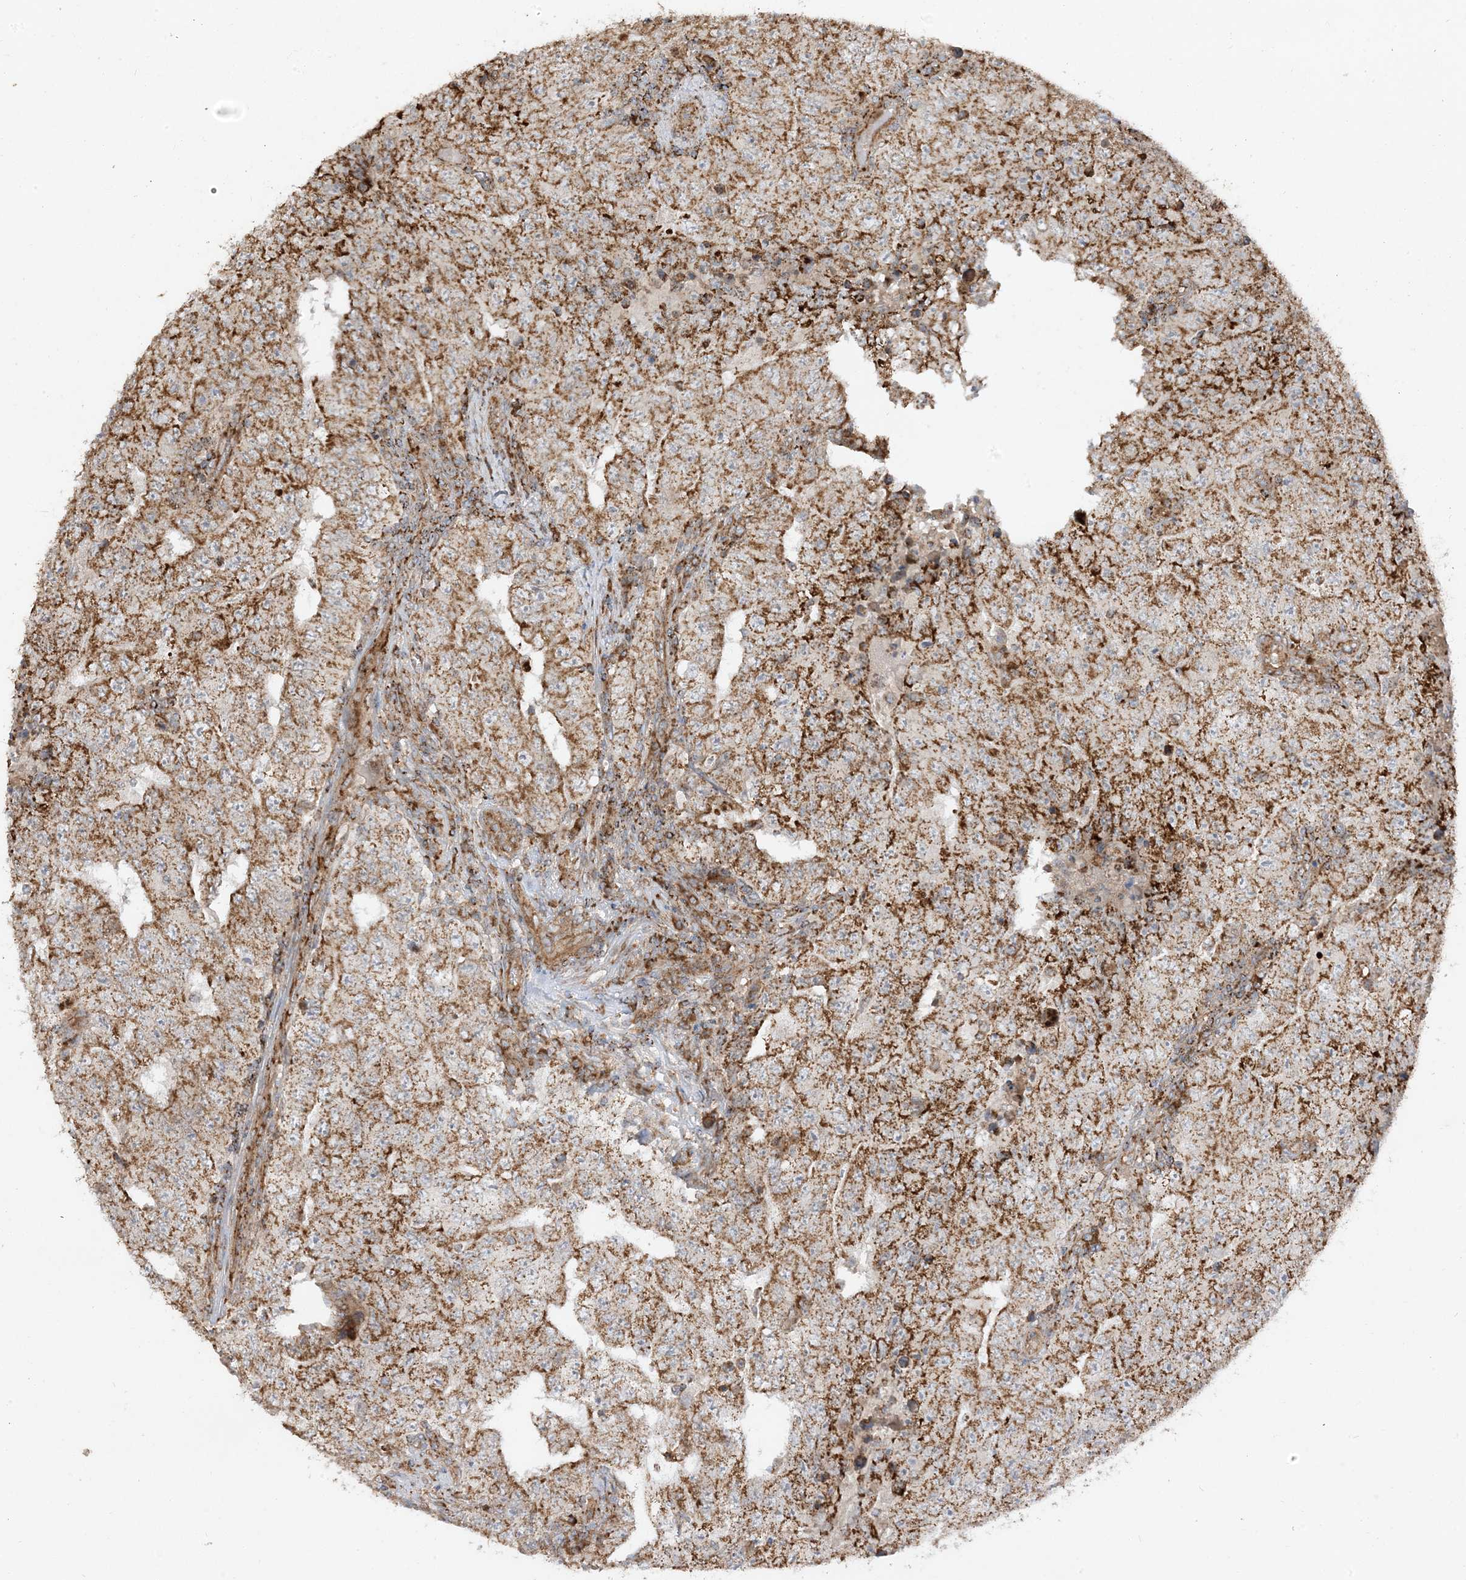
{"staining": {"intensity": "strong", "quantity": ">75%", "location": "cytoplasmic/membranous"}, "tissue": "testis cancer", "cell_type": "Tumor cells", "image_type": "cancer", "snomed": [{"axis": "morphology", "description": "Carcinoma, Embryonal, NOS"}, {"axis": "topography", "description": "Testis"}], "caption": "Protein analysis of testis cancer (embryonal carcinoma) tissue displays strong cytoplasmic/membranous expression in approximately >75% of tumor cells.", "gene": "AARS2", "patient": {"sex": "male", "age": 26}}